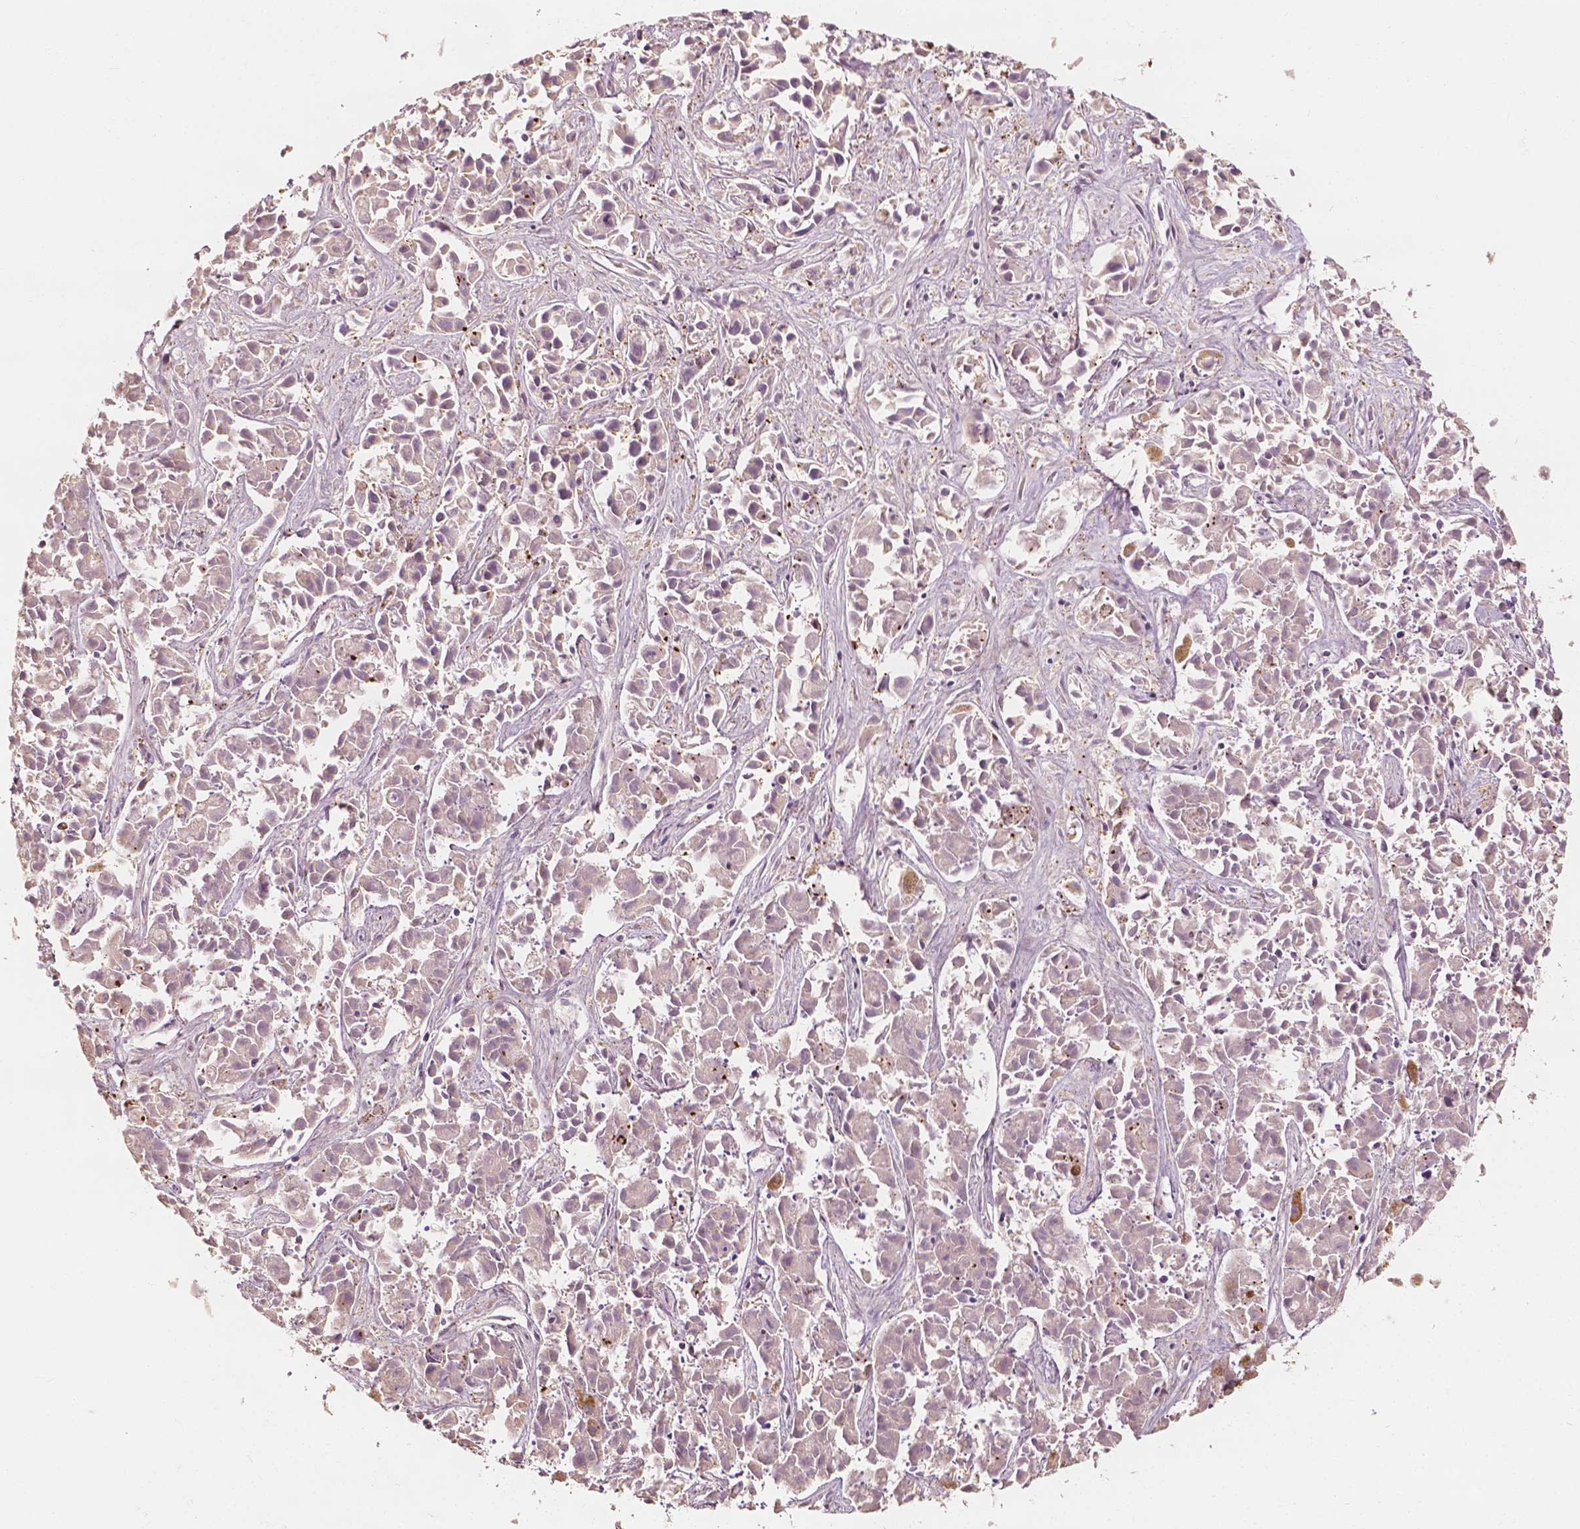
{"staining": {"intensity": "weak", "quantity": "<25%", "location": "cytoplasmic/membranous"}, "tissue": "liver cancer", "cell_type": "Tumor cells", "image_type": "cancer", "snomed": [{"axis": "morphology", "description": "Cholangiocarcinoma"}, {"axis": "topography", "description": "Liver"}], "caption": "Tumor cells show no significant protein expression in liver cancer (cholangiocarcinoma). (Brightfield microscopy of DAB (3,3'-diaminobenzidine) immunohistochemistry (IHC) at high magnification).", "gene": "TBC1D17", "patient": {"sex": "female", "age": 81}}